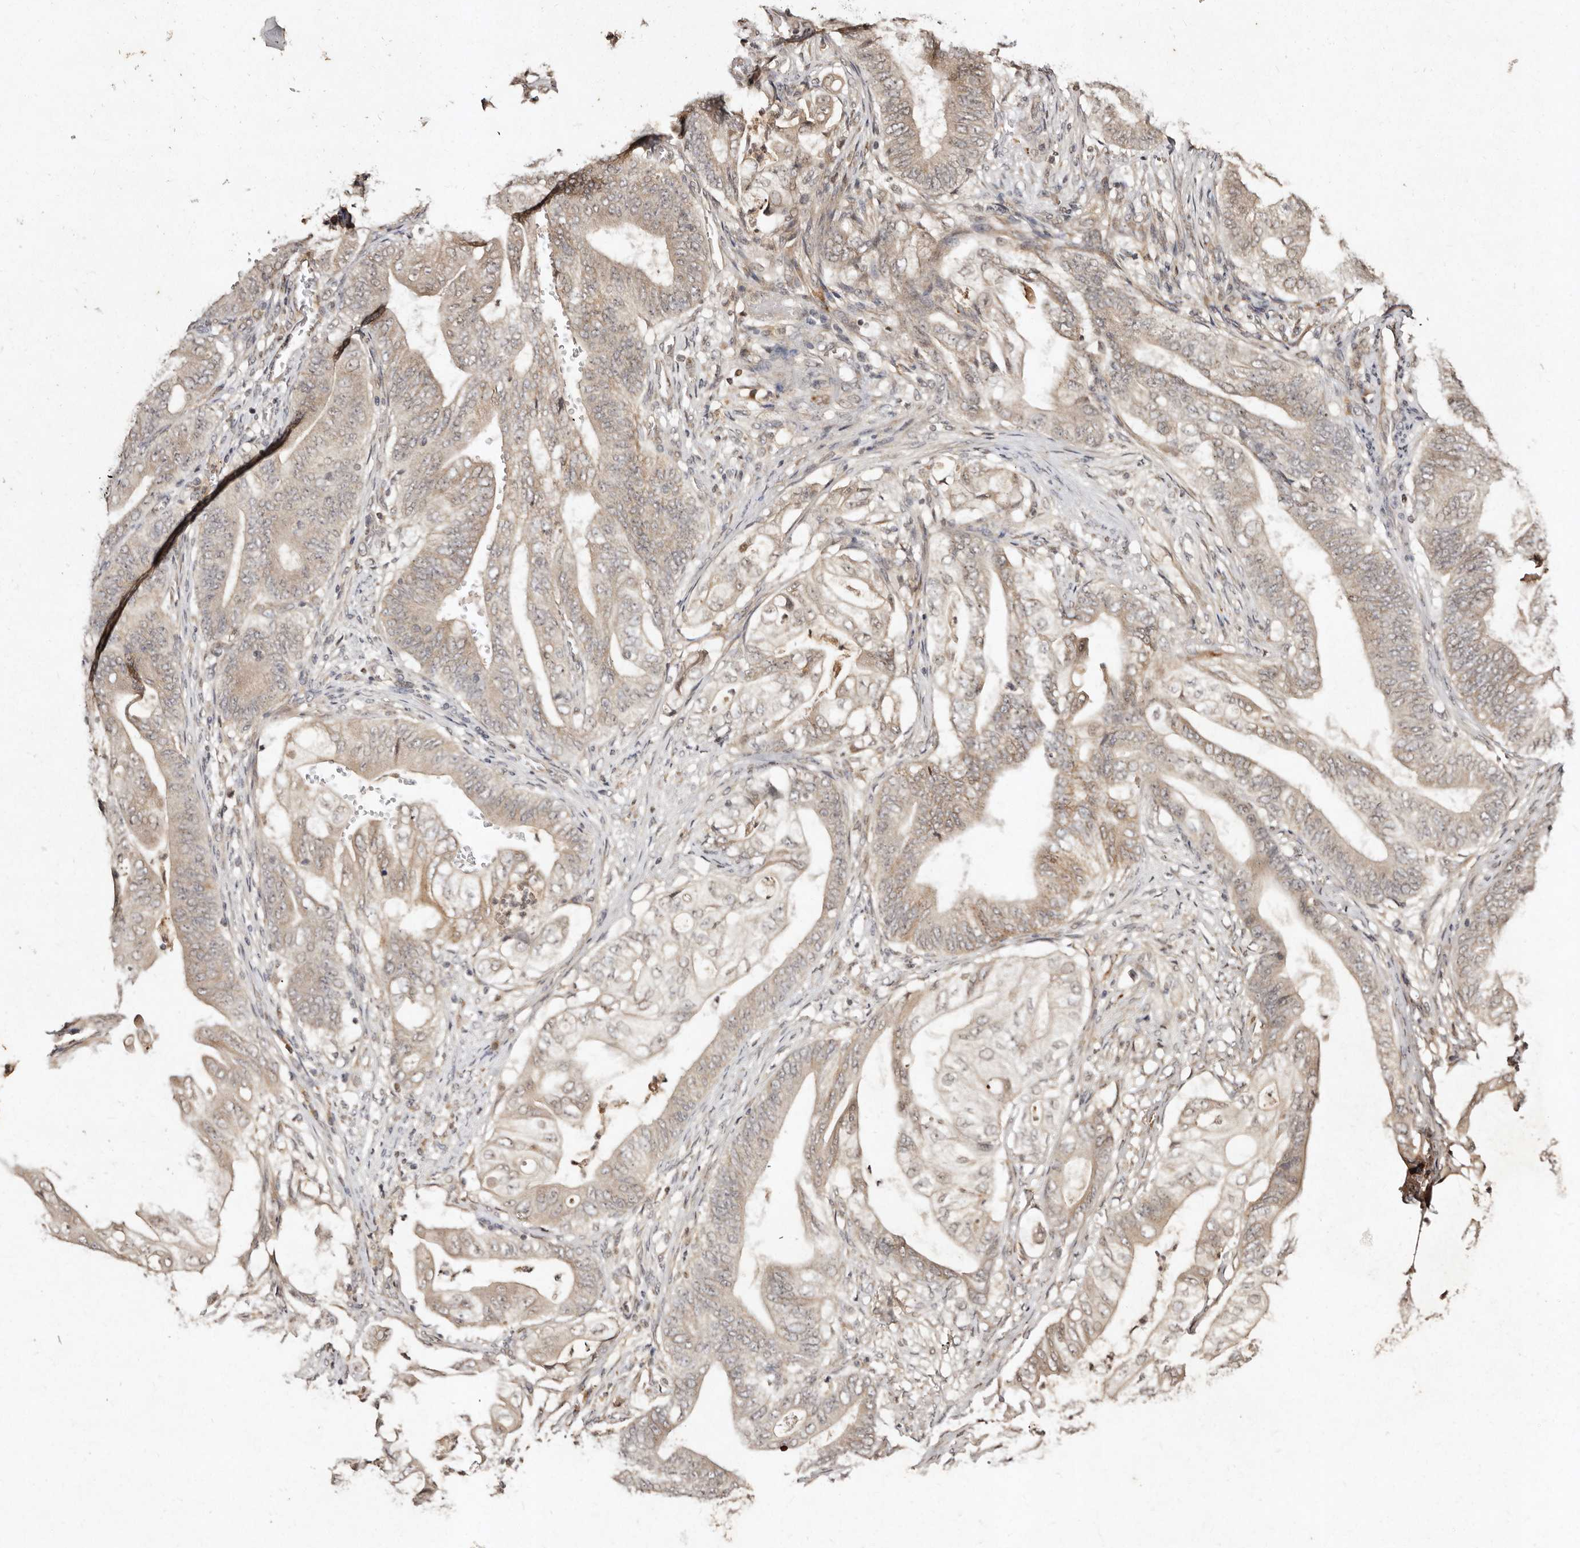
{"staining": {"intensity": "weak", "quantity": "25%-75%", "location": "cytoplasmic/membranous"}, "tissue": "stomach cancer", "cell_type": "Tumor cells", "image_type": "cancer", "snomed": [{"axis": "morphology", "description": "Adenocarcinoma, NOS"}, {"axis": "topography", "description": "Stomach"}], "caption": "Stomach cancer stained with immunohistochemistry reveals weak cytoplasmic/membranous expression in about 25%-75% of tumor cells. The protein is stained brown, and the nuclei are stained in blue (DAB IHC with brightfield microscopy, high magnification).", "gene": "LCORL", "patient": {"sex": "female", "age": 73}}